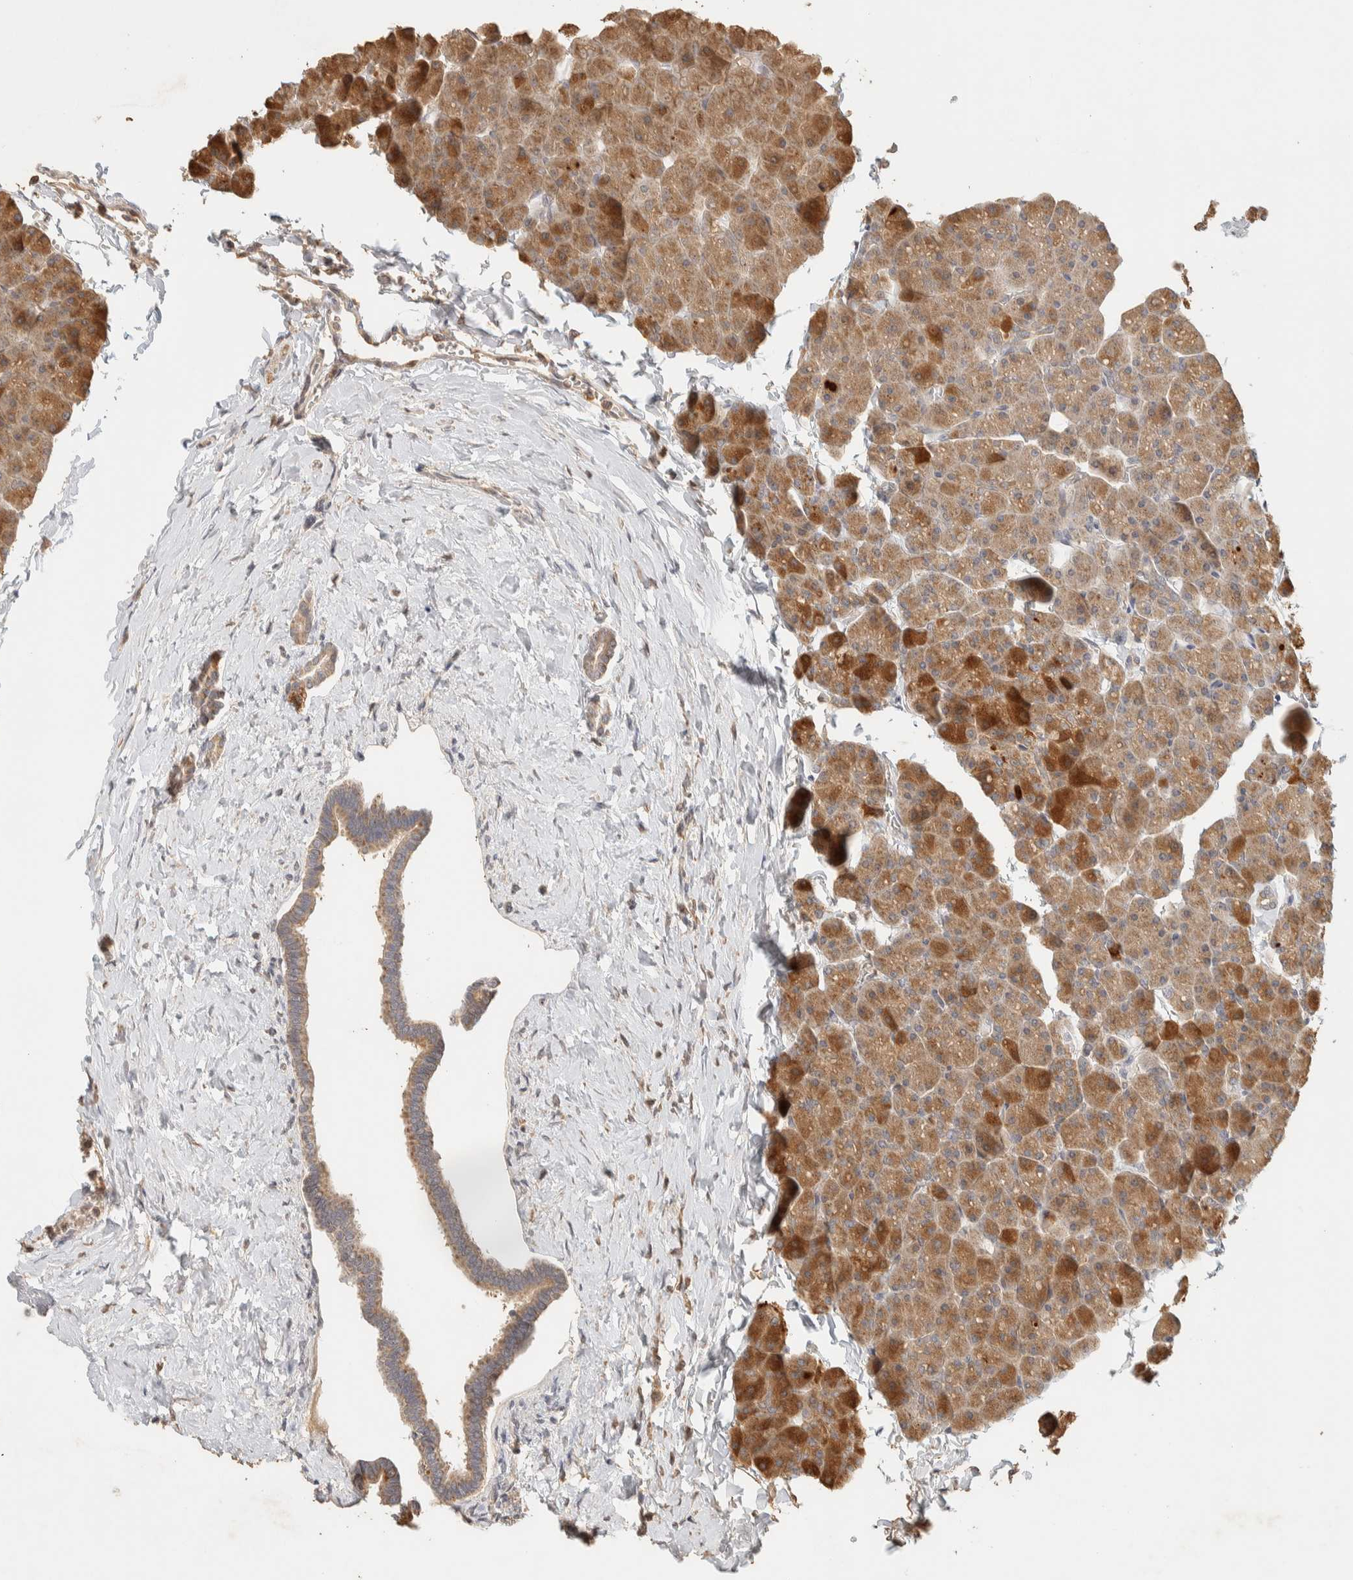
{"staining": {"intensity": "moderate", "quantity": ">75%", "location": "cytoplasmic/membranous"}, "tissue": "pancreas", "cell_type": "Exocrine glandular cells", "image_type": "normal", "snomed": [{"axis": "morphology", "description": "Normal tissue, NOS"}, {"axis": "topography", "description": "Pancreas"}], "caption": "Protein analysis of benign pancreas displays moderate cytoplasmic/membranous expression in about >75% of exocrine glandular cells. (DAB = brown stain, brightfield microscopy at high magnification).", "gene": "ITPA", "patient": {"sex": "male", "age": 35}}